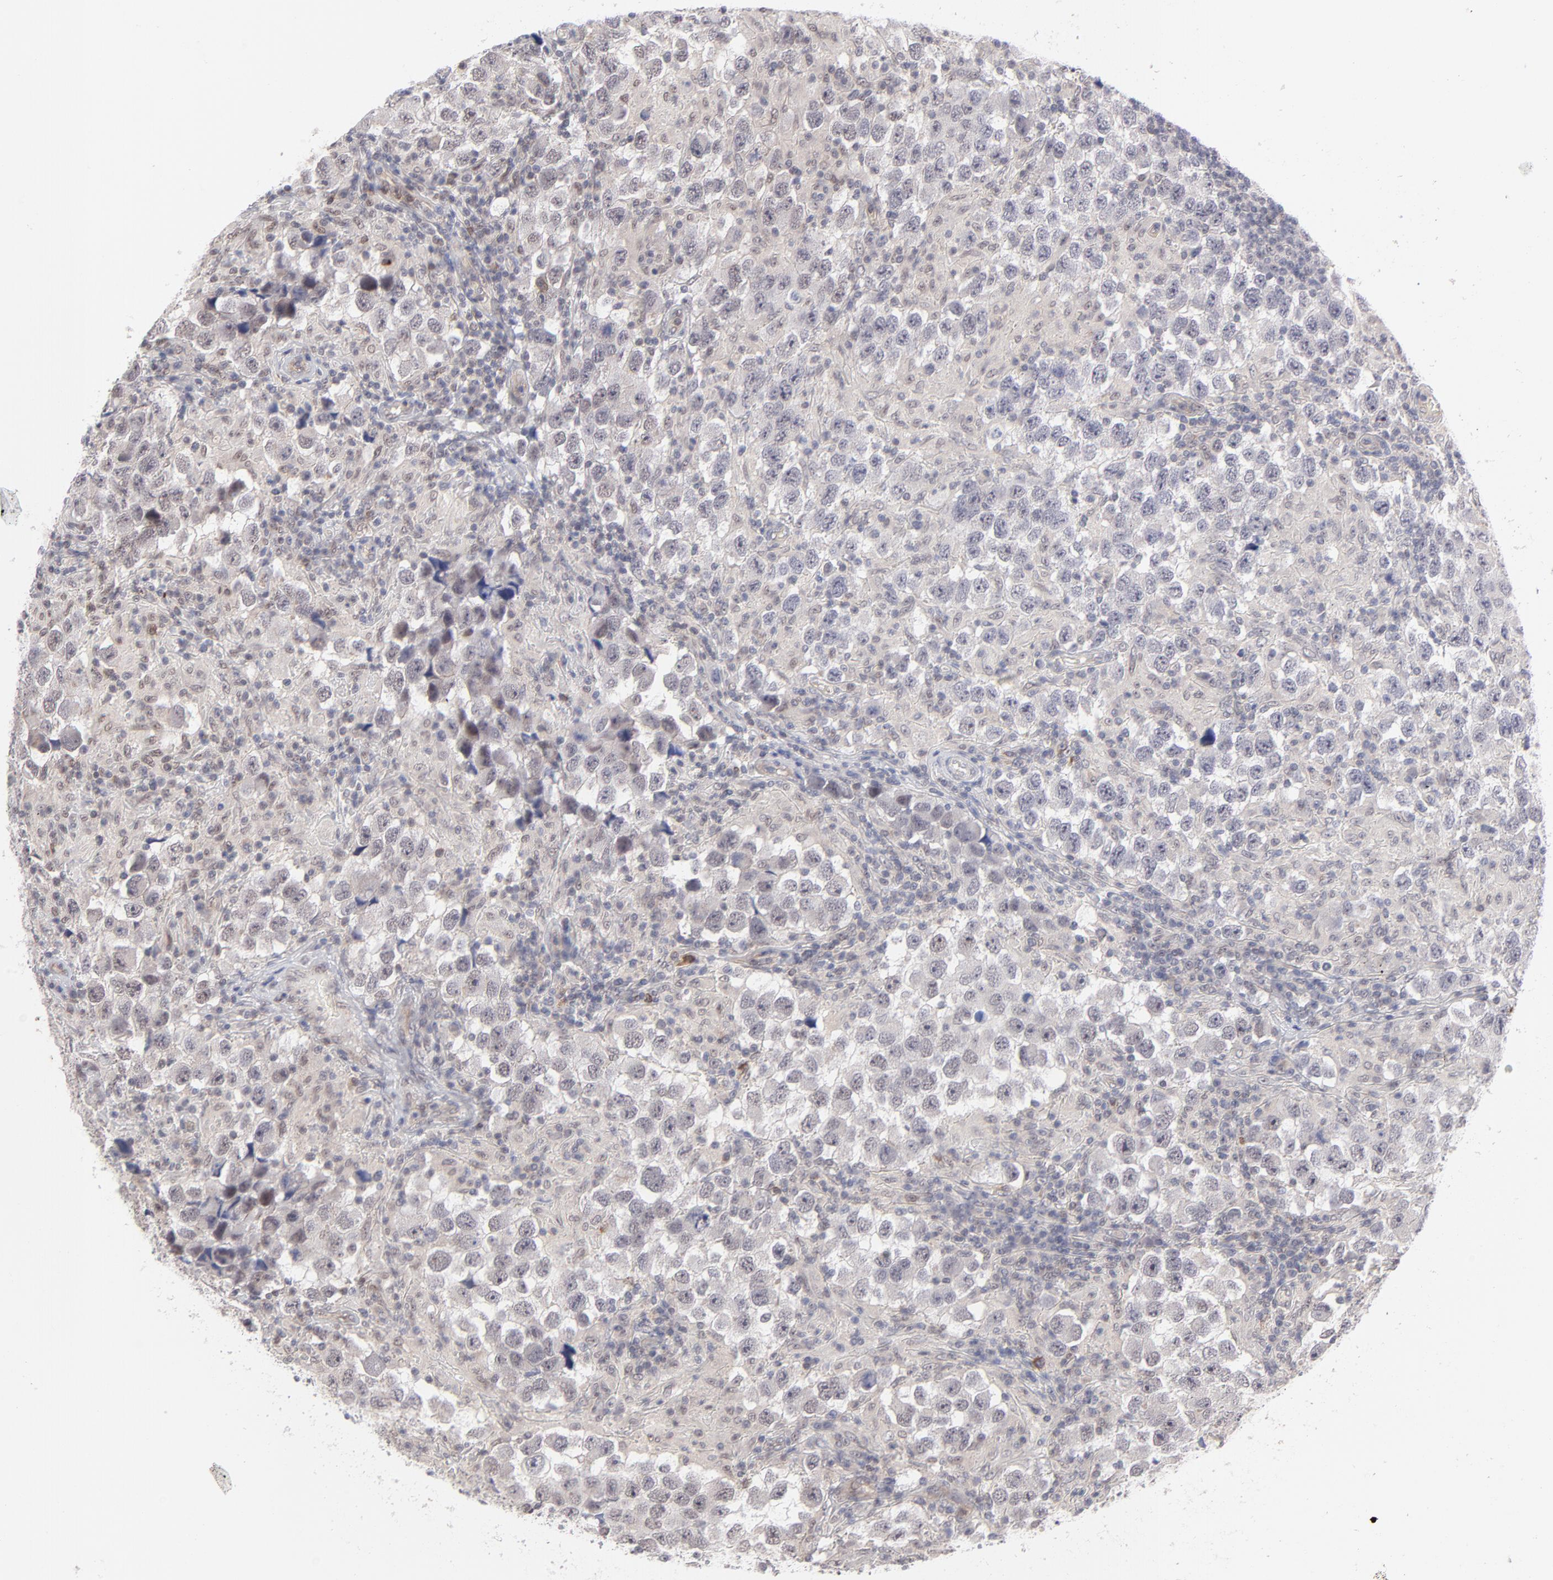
{"staining": {"intensity": "weak", "quantity": "<25%", "location": "cytoplasmic/membranous"}, "tissue": "testis cancer", "cell_type": "Tumor cells", "image_type": "cancer", "snomed": [{"axis": "morphology", "description": "Carcinoma, Embryonal, NOS"}, {"axis": "topography", "description": "Testis"}], "caption": "High power microscopy histopathology image of an immunohistochemistry (IHC) histopathology image of testis cancer, revealing no significant positivity in tumor cells.", "gene": "NBN", "patient": {"sex": "male", "age": 21}}